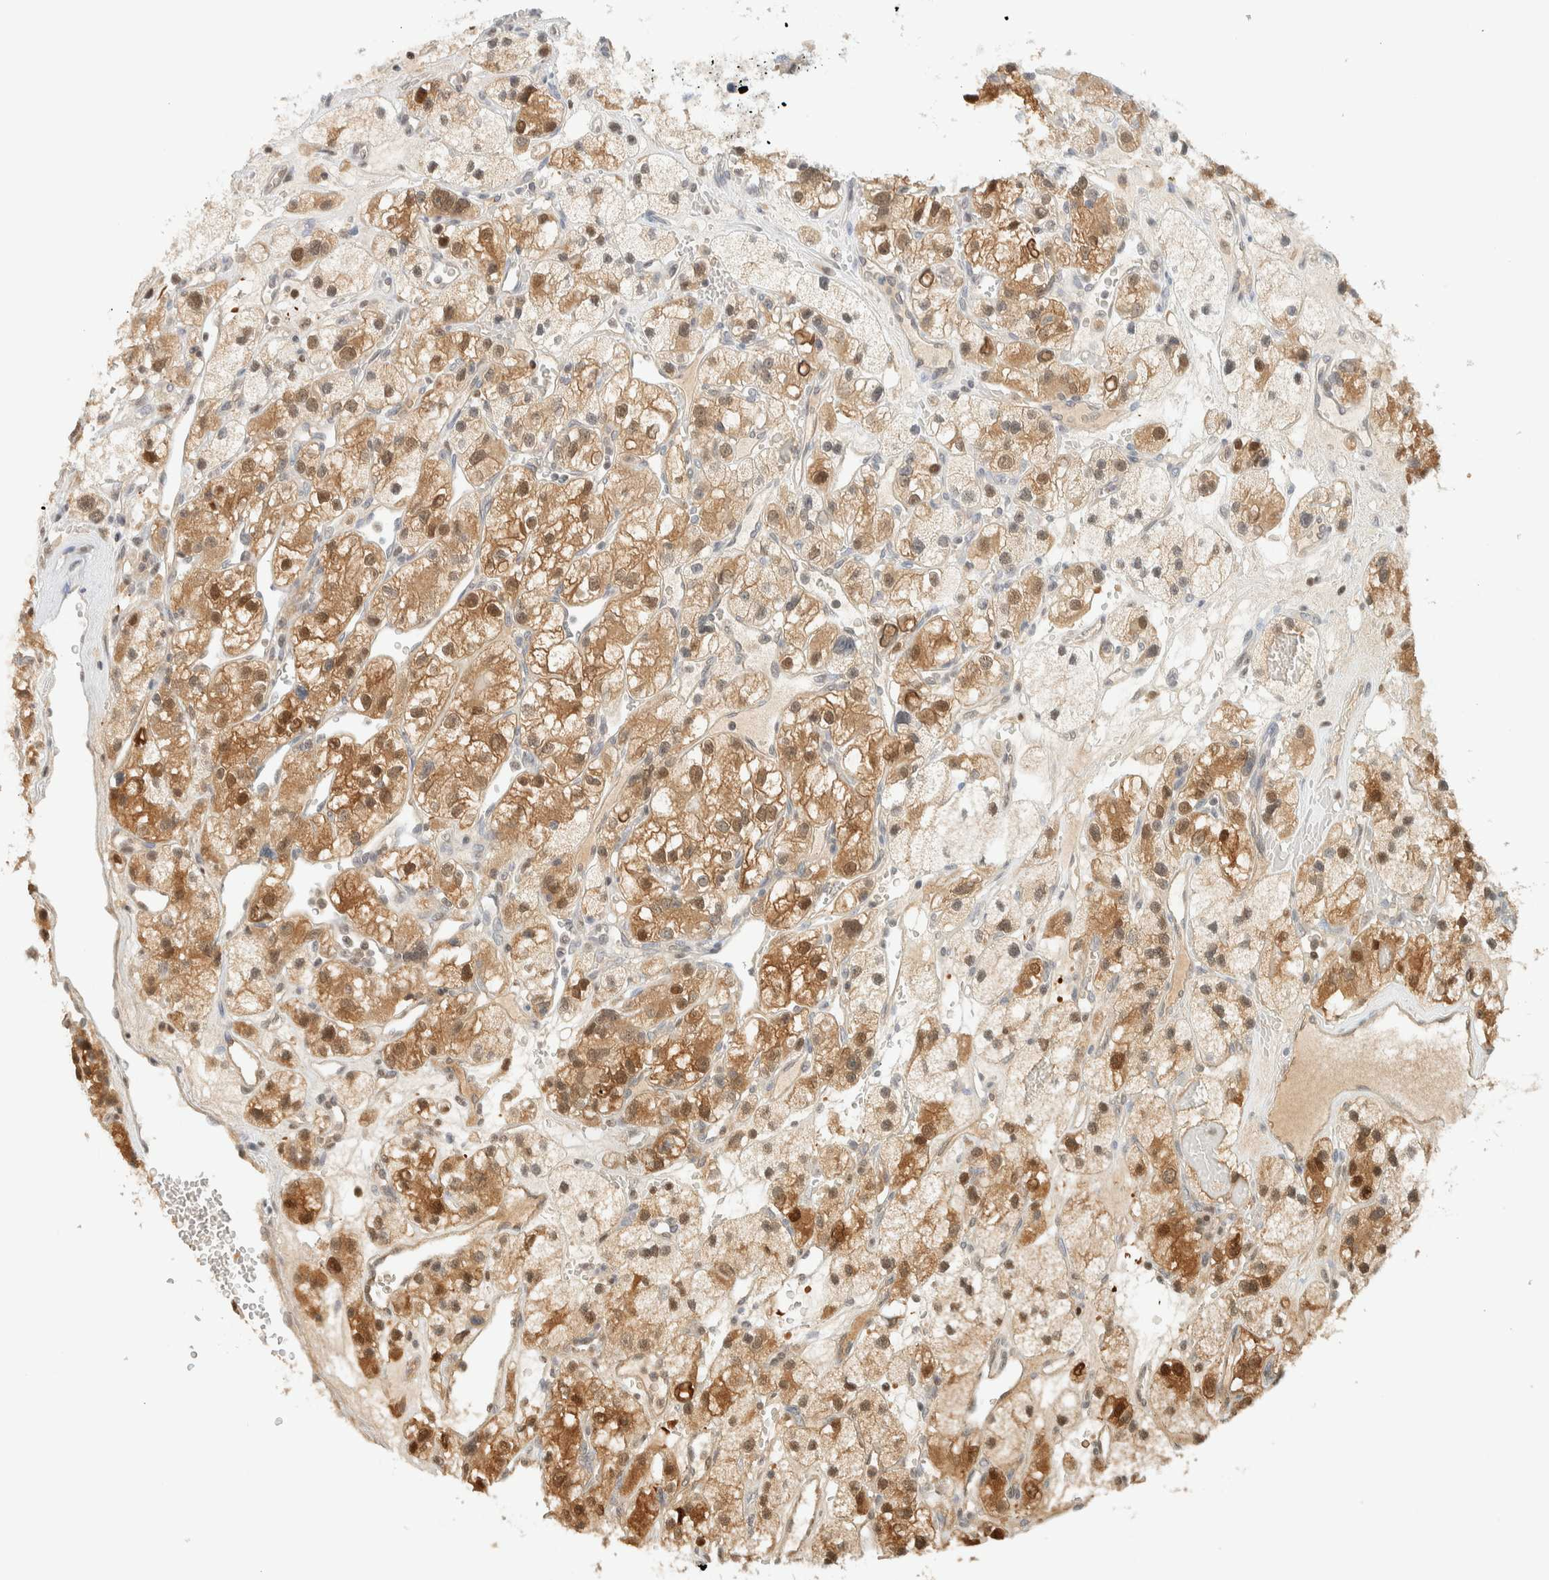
{"staining": {"intensity": "moderate", "quantity": ">75%", "location": "cytoplasmic/membranous,nuclear"}, "tissue": "renal cancer", "cell_type": "Tumor cells", "image_type": "cancer", "snomed": [{"axis": "morphology", "description": "Adenocarcinoma, NOS"}, {"axis": "topography", "description": "Kidney"}], "caption": "An IHC image of neoplastic tissue is shown. Protein staining in brown highlights moderate cytoplasmic/membranous and nuclear positivity in renal adenocarcinoma within tumor cells. (IHC, brightfield microscopy, high magnification).", "gene": "ZBTB37", "patient": {"sex": "female", "age": 57}}